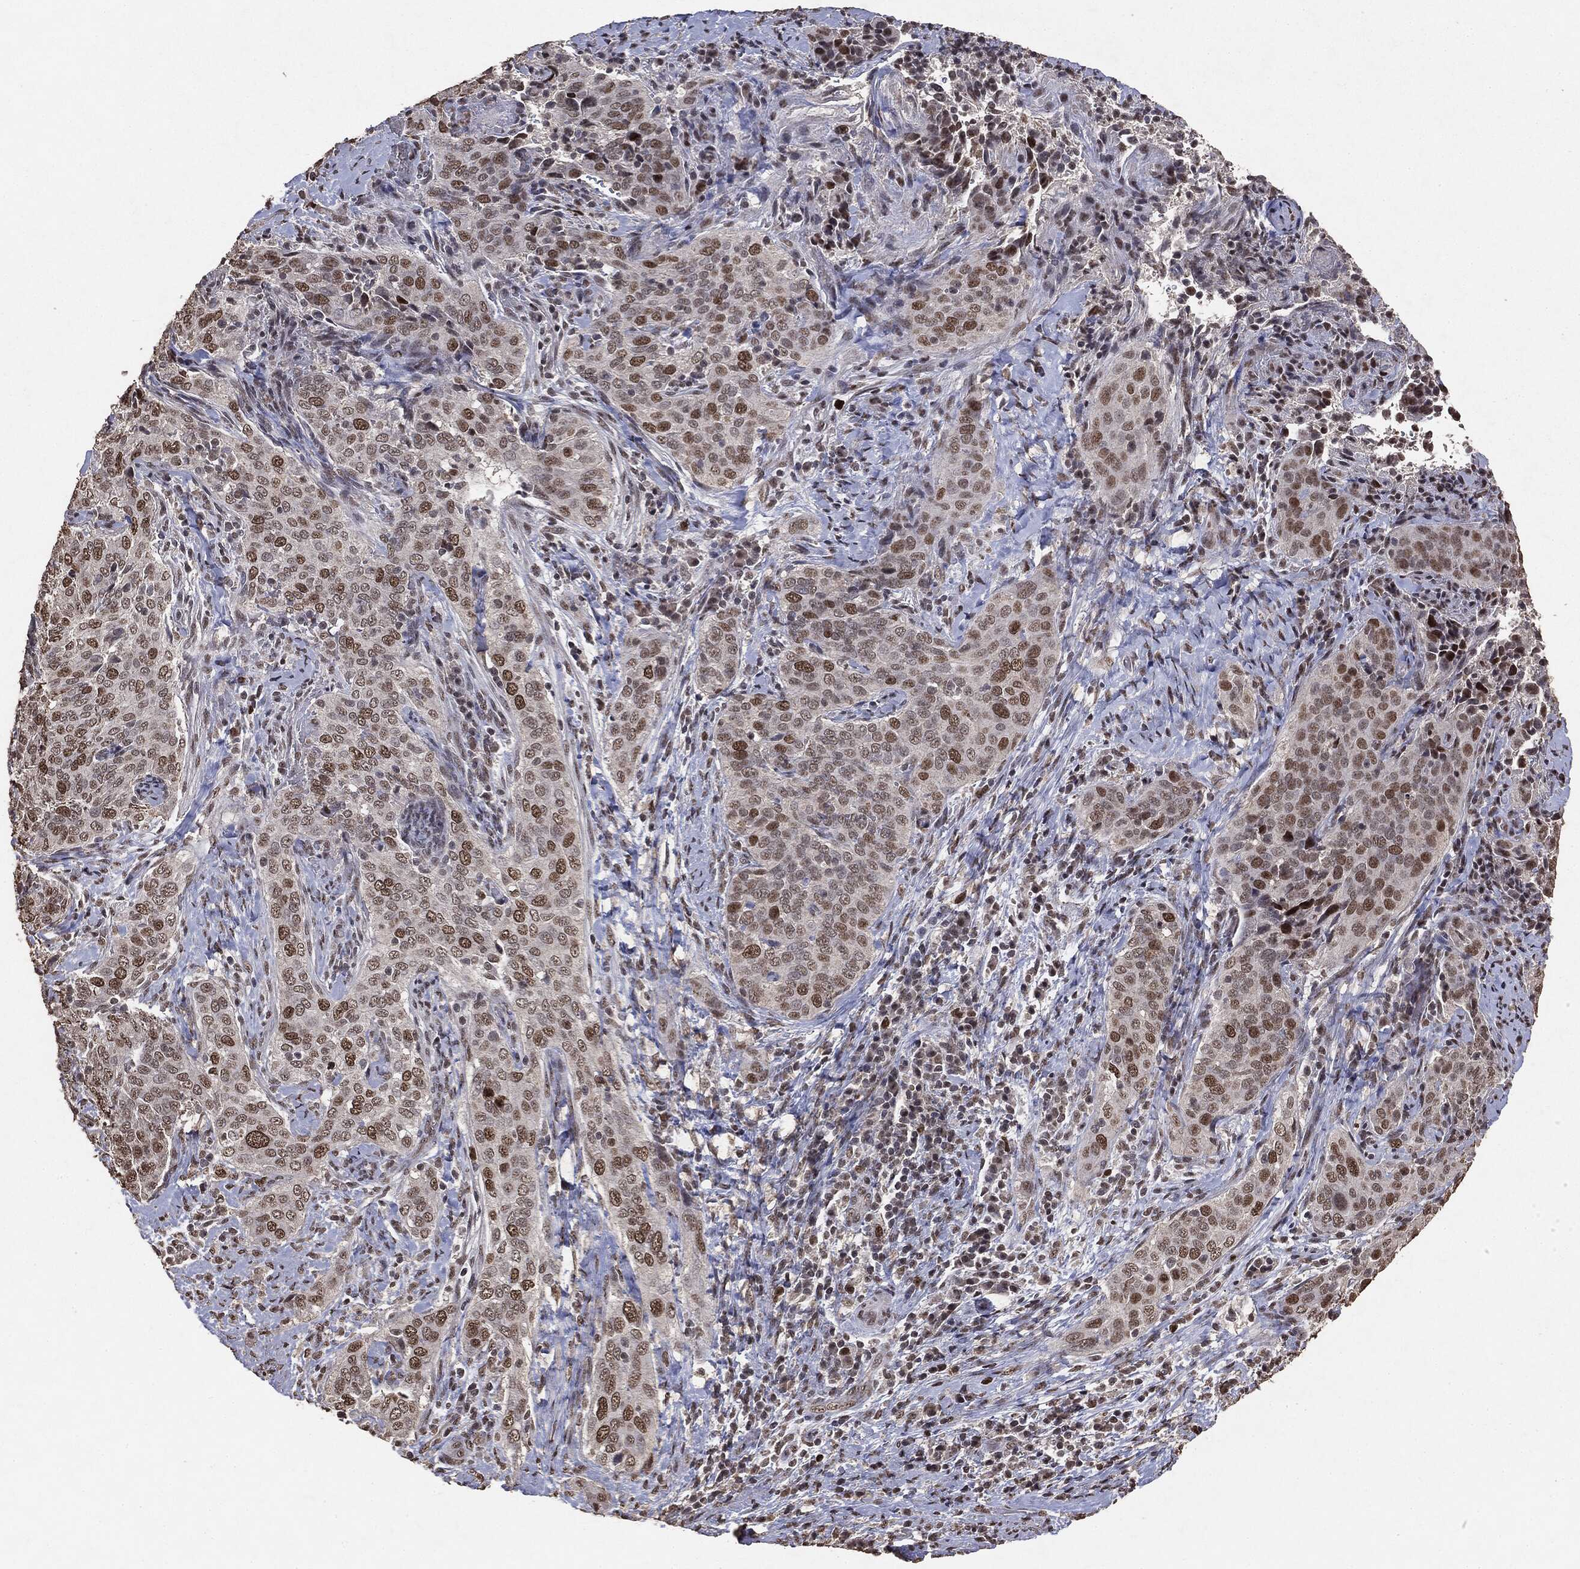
{"staining": {"intensity": "strong", "quantity": "<25%", "location": "nuclear"}, "tissue": "cervical cancer", "cell_type": "Tumor cells", "image_type": "cancer", "snomed": [{"axis": "morphology", "description": "Squamous cell carcinoma, NOS"}, {"axis": "topography", "description": "Cervix"}], "caption": "Protein expression analysis of cervical cancer (squamous cell carcinoma) displays strong nuclear positivity in approximately <25% of tumor cells.", "gene": "RAD18", "patient": {"sex": "female", "age": 38}}